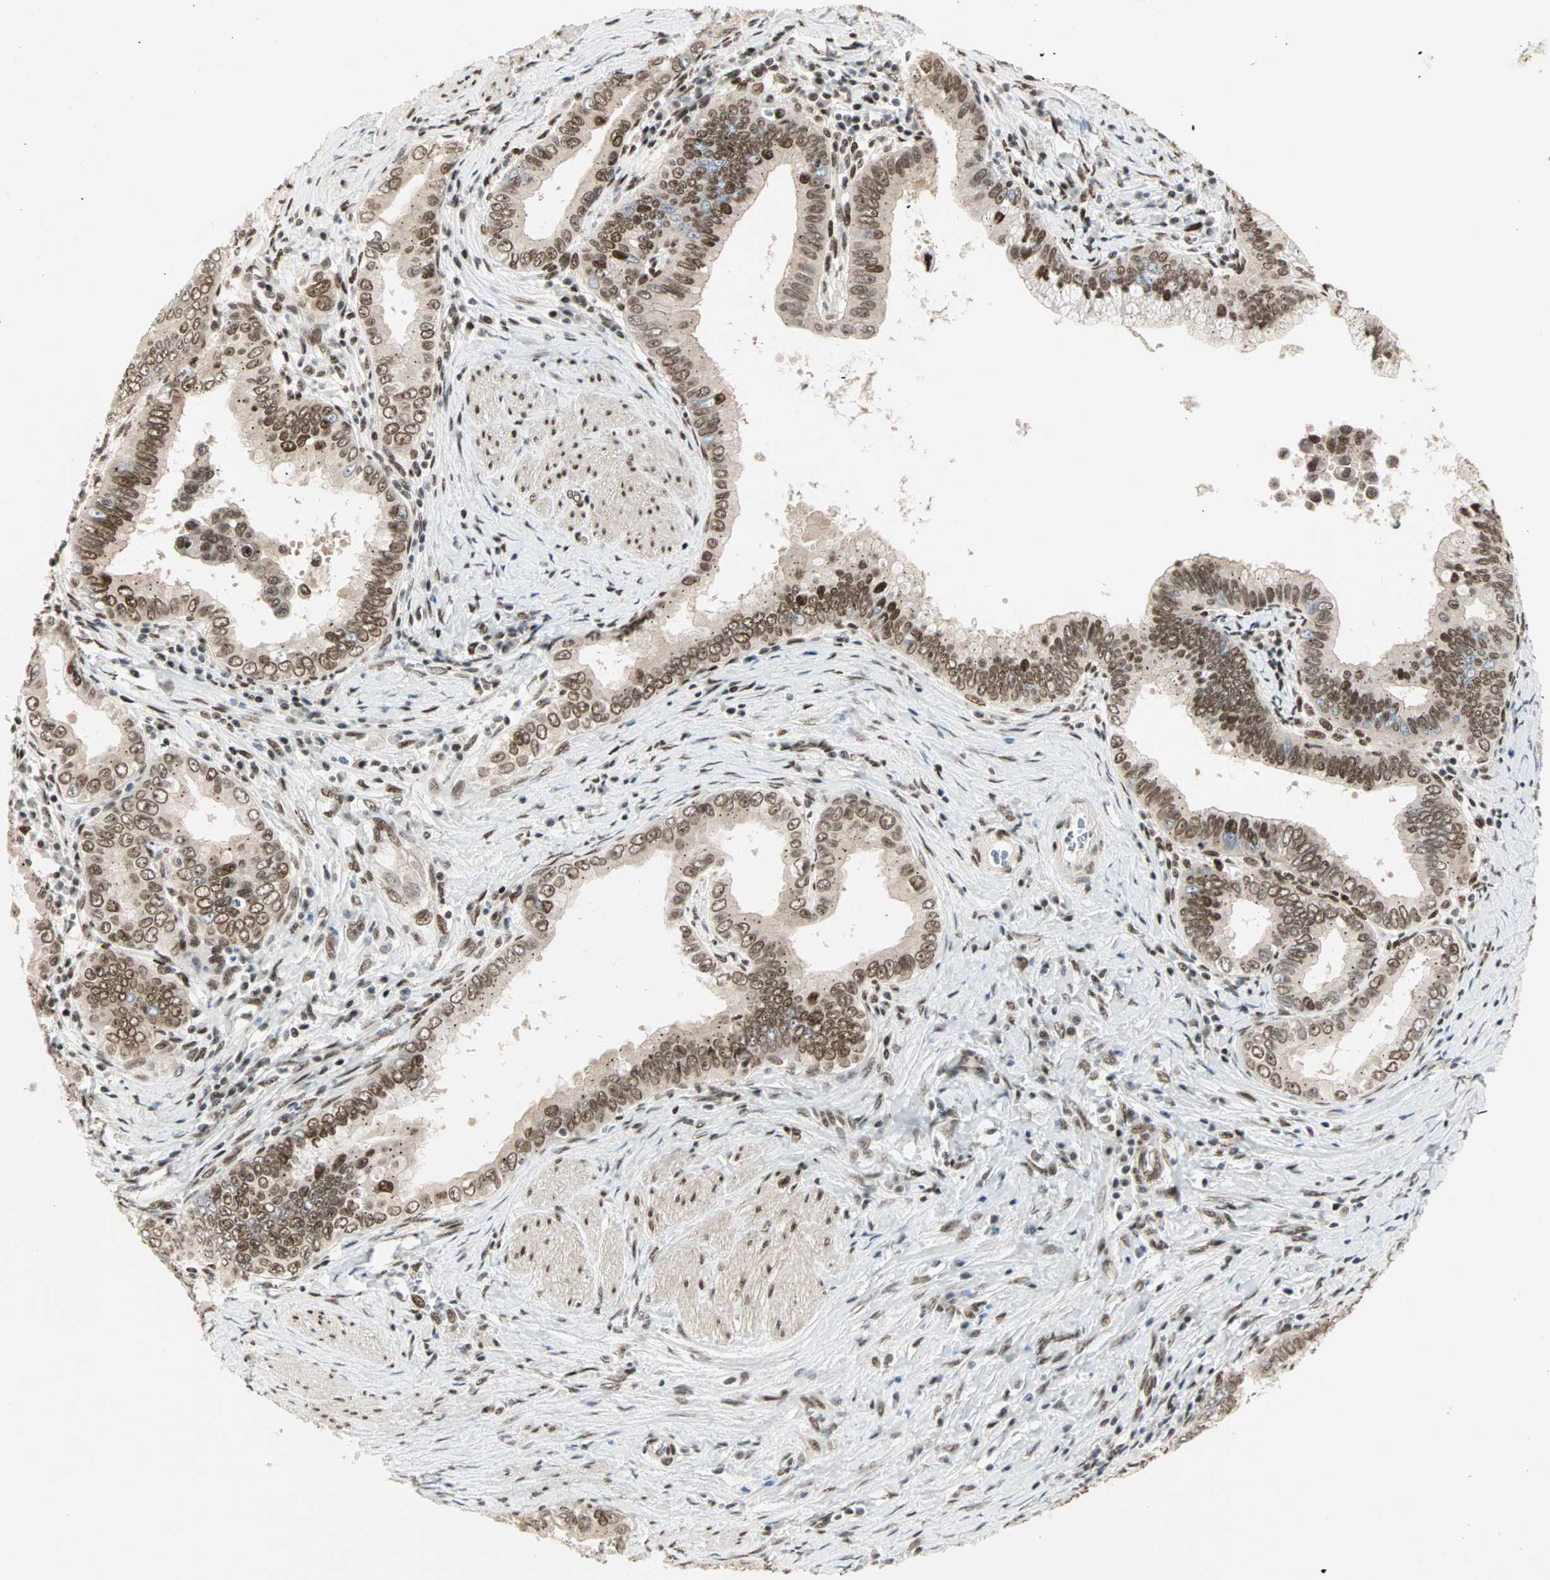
{"staining": {"intensity": "moderate", "quantity": "25%-75%", "location": "nuclear"}, "tissue": "pancreatic cancer", "cell_type": "Tumor cells", "image_type": "cancer", "snomed": [{"axis": "morphology", "description": "Normal tissue, NOS"}, {"axis": "topography", "description": "Lymph node"}], "caption": "Immunohistochemistry (IHC) staining of pancreatic cancer, which reveals medium levels of moderate nuclear expression in about 25%-75% of tumor cells indicating moderate nuclear protein expression. The staining was performed using DAB (brown) for protein detection and nuclei were counterstained in hematoxylin (blue).", "gene": "BLM", "patient": {"sex": "male", "age": 50}}